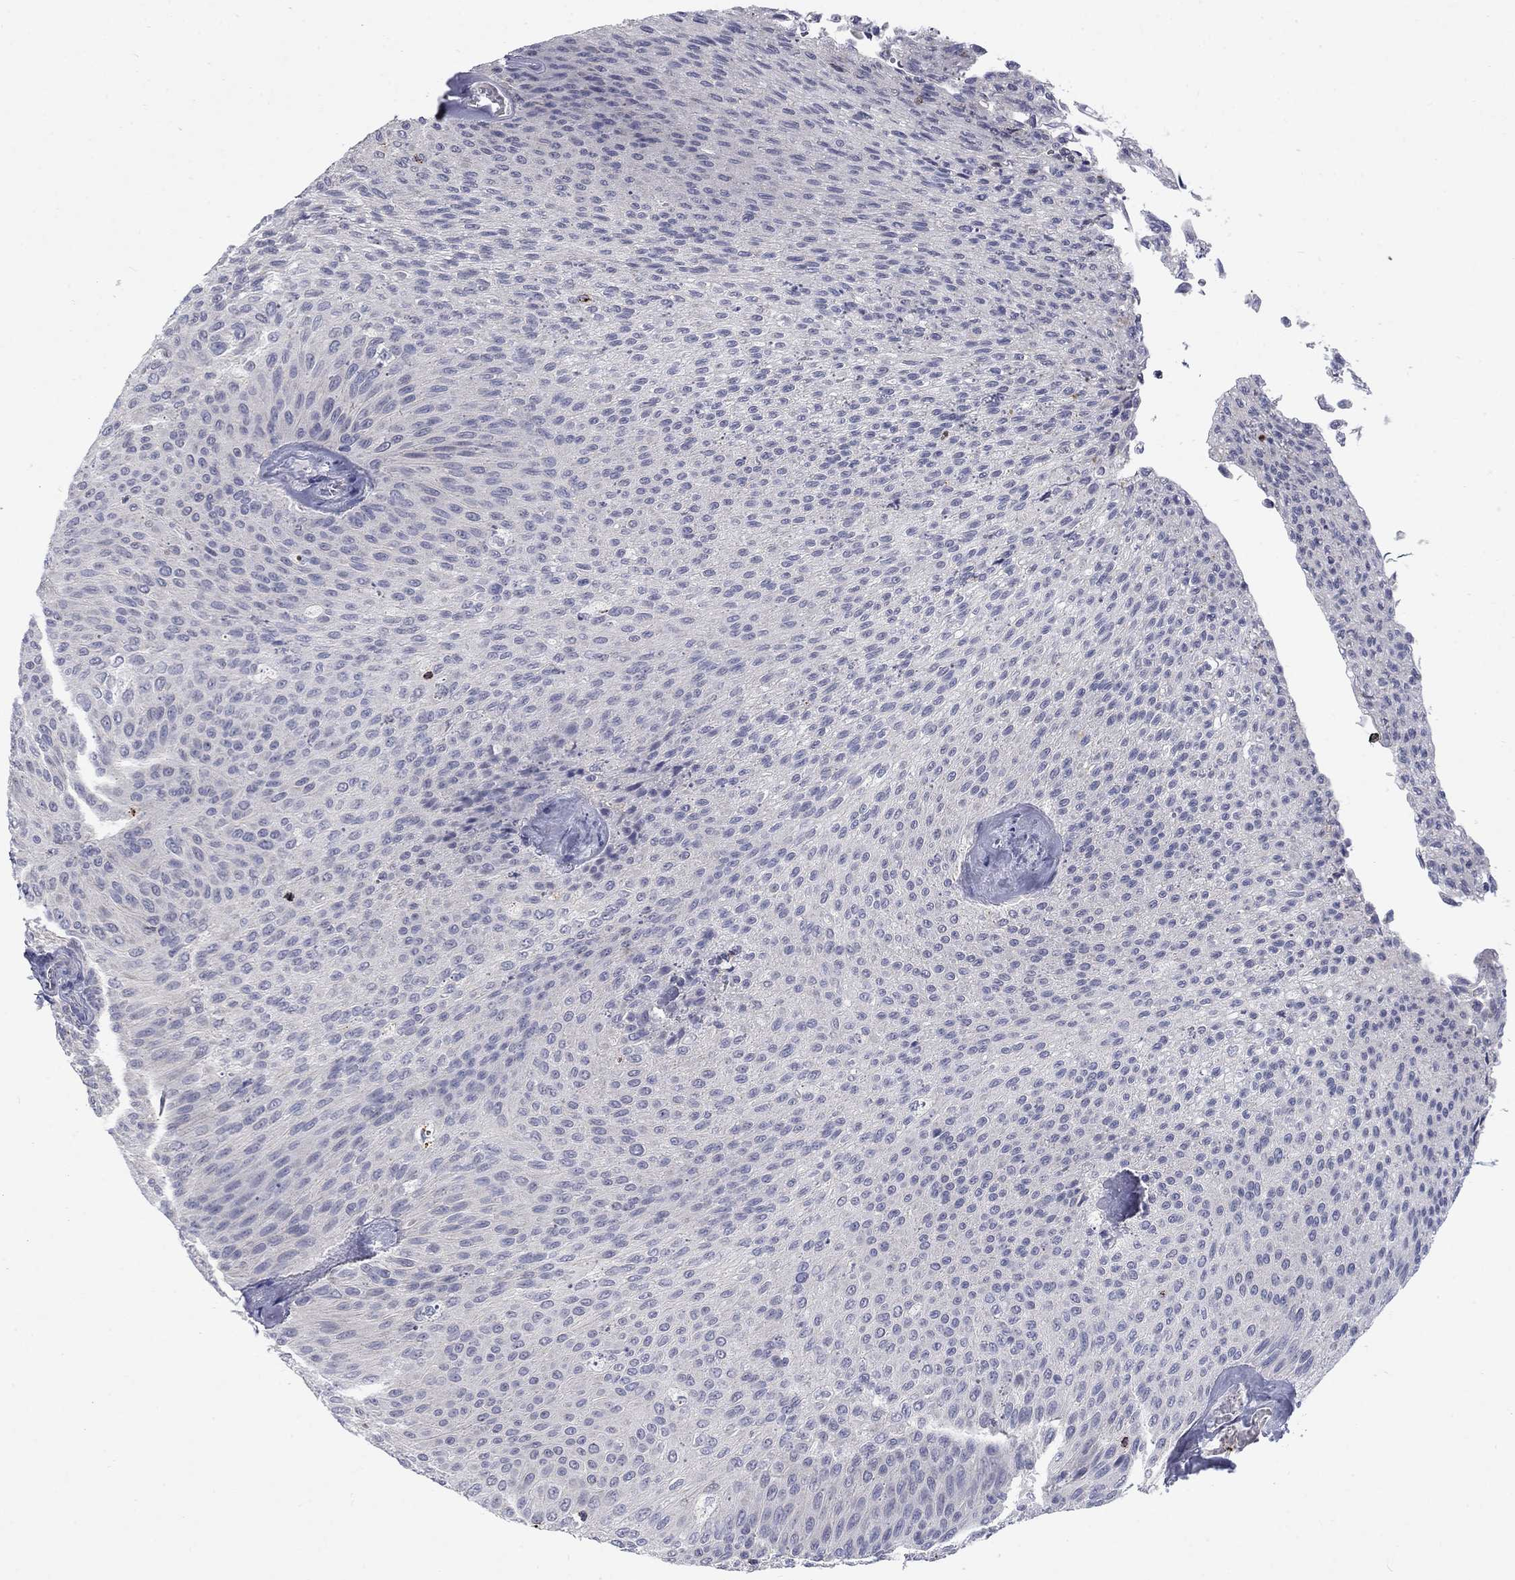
{"staining": {"intensity": "negative", "quantity": "none", "location": "none"}, "tissue": "urothelial cancer", "cell_type": "Tumor cells", "image_type": "cancer", "snomed": [{"axis": "morphology", "description": "Urothelial carcinoma, Low grade"}, {"axis": "topography", "description": "Ureter, NOS"}, {"axis": "topography", "description": "Urinary bladder"}], "caption": "Histopathology image shows no protein staining in tumor cells of urothelial carcinoma (low-grade) tissue.", "gene": "GZMA", "patient": {"sex": "male", "age": 78}}